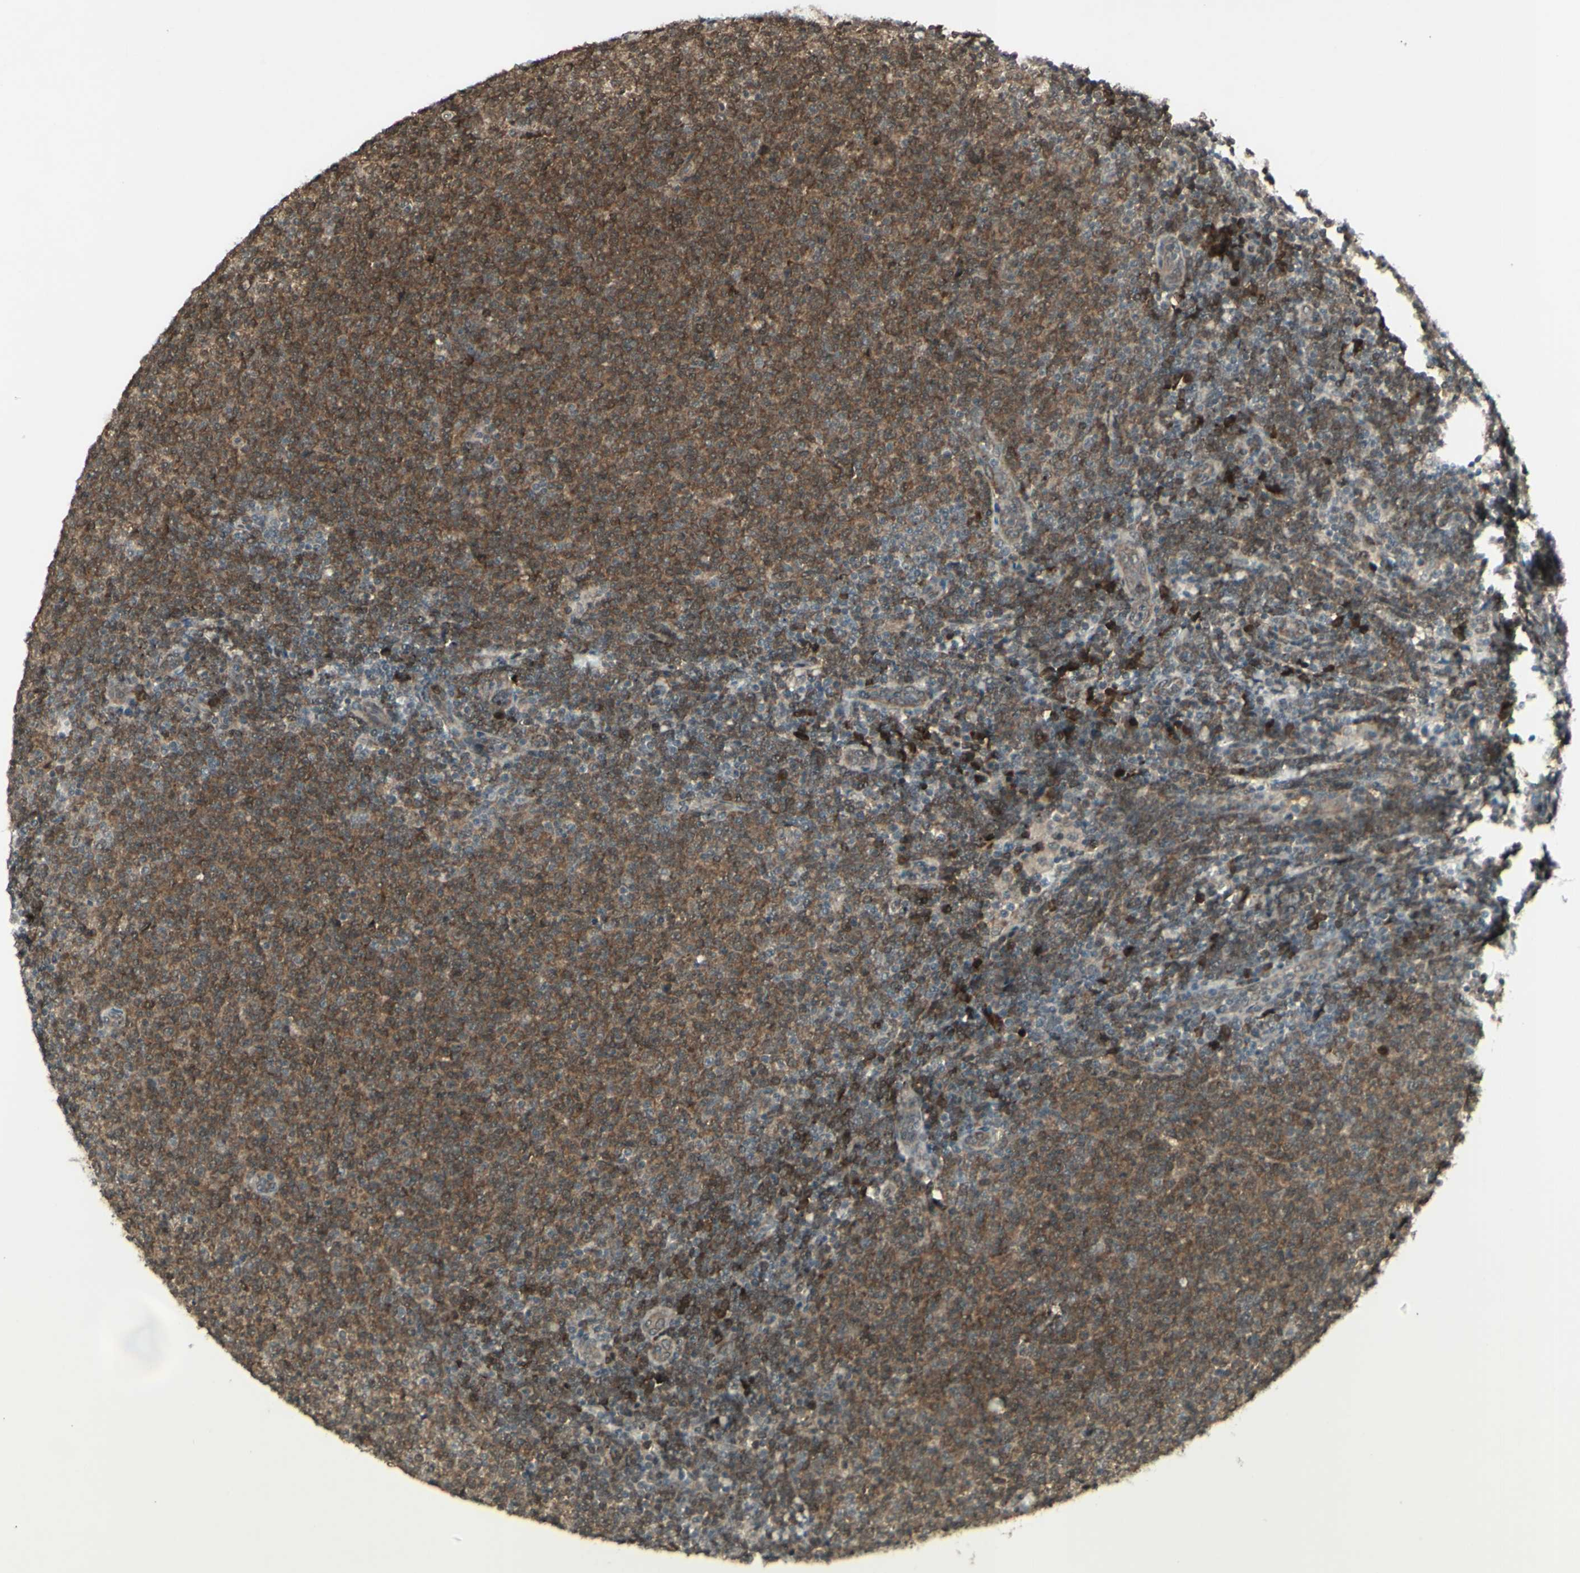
{"staining": {"intensity": "moderate", "quantity": ">75%", "location": "cytoplasmic/membranous"}, "tissue": "lymphoma", "cell_type": "Tumor cells", "image_type": "cancer", "snomed": [{"axis": "morphology", "description": "Malignant lymphoma, non-Hodgkin's type, Low grade"}, {"axis": "topography", "description": "Lymph node"}], "caption": "Tumor cells demonstrate medium levels of moderate cytoplasmic/membranous positivity in approximately >75% of cells in human lymphoma.", "gene": "BLNK", "patient": {"sex": "male", "age": 66}}